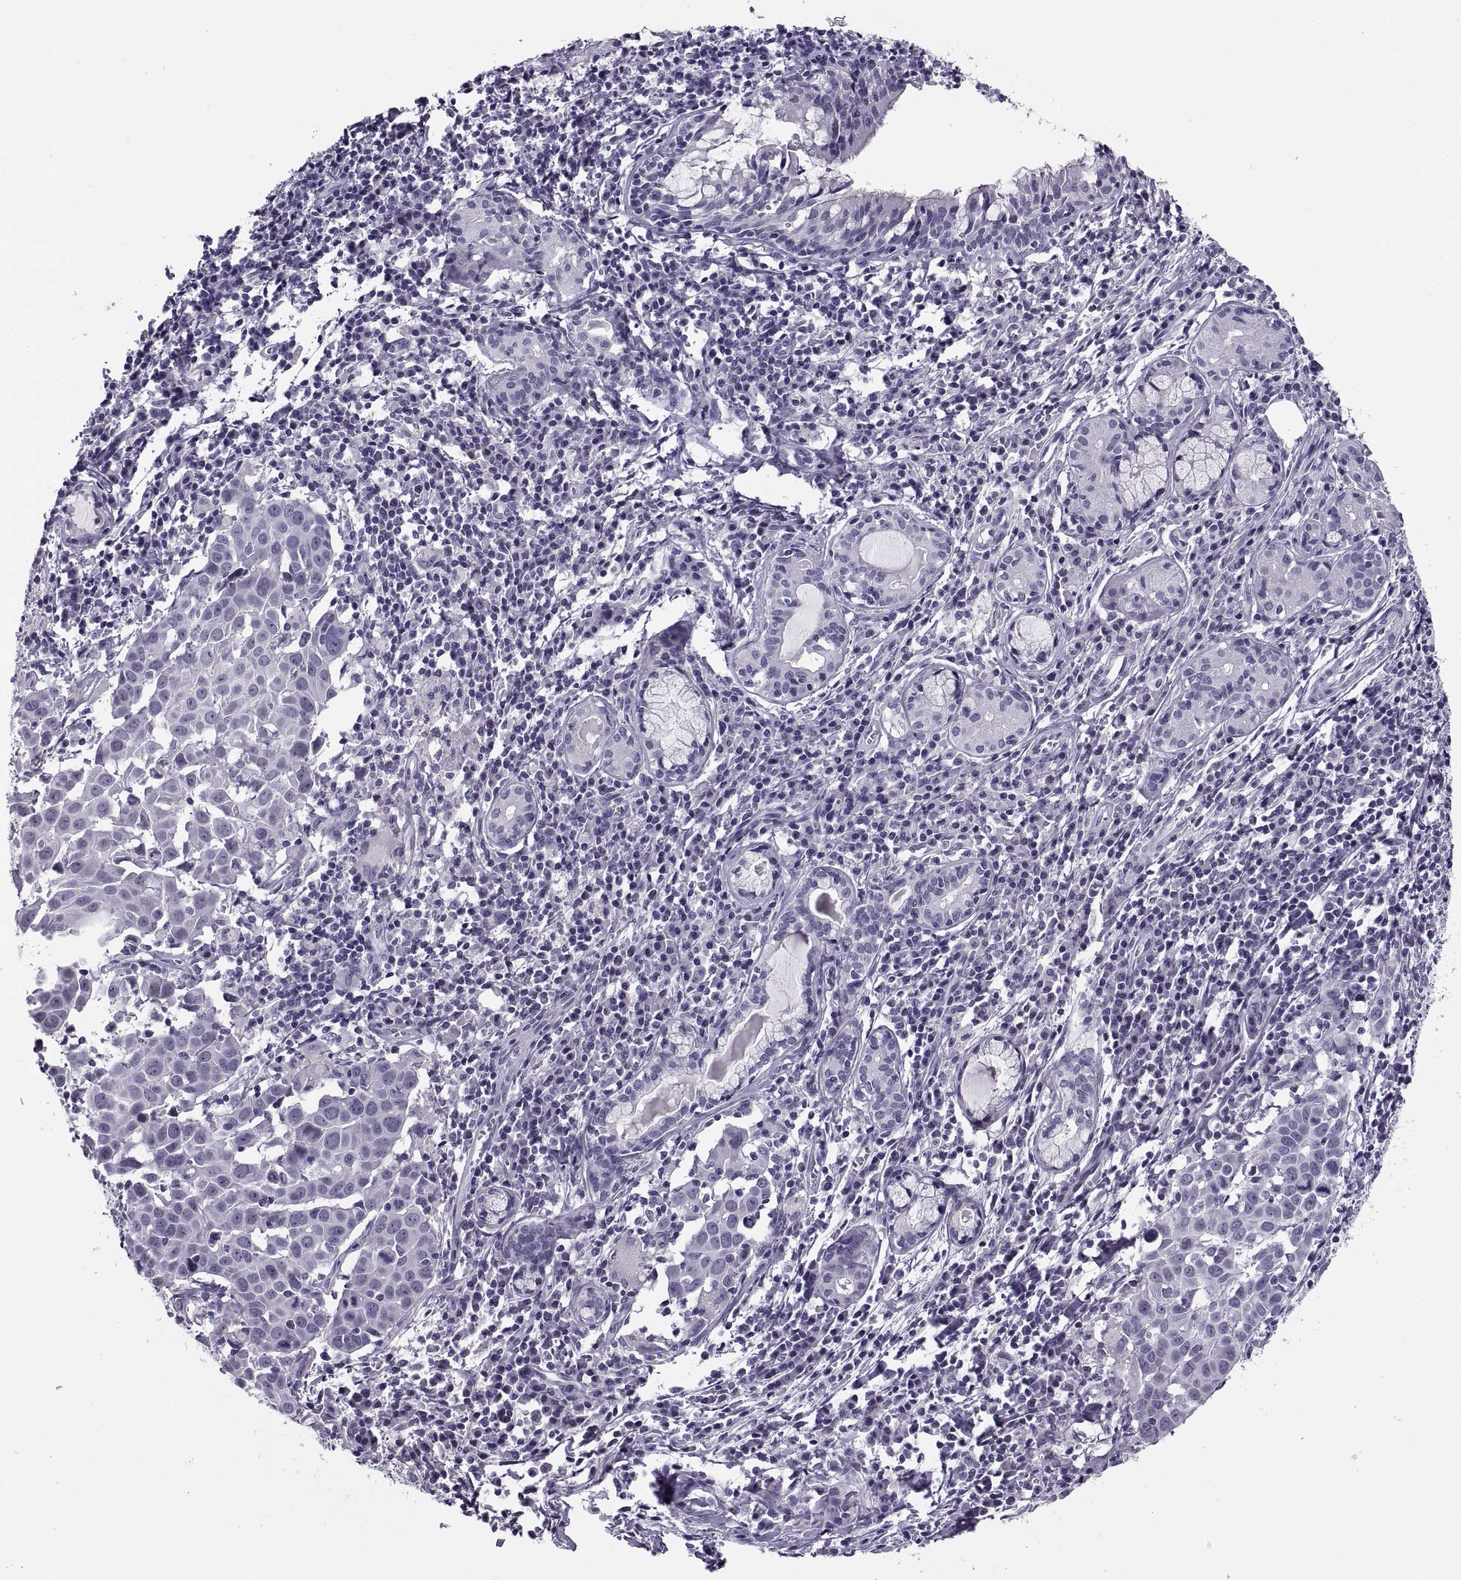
{"staining": {"intensity": "negative", "quantity": "none", "location": "none"}, "tissue": "lung cancer", "cell_type": "Tumor cells", "image_type": "cancer", "snomed": [{"axis": "morphology", "description": "Squamous cell carcinoma, NOS"}, {"axis": "topography", "description": "Lung"}], "caption": "Immunohistochemistry image of human lung cancer stained for a protein (brown), which reveals no expression in tumor cells.", "gene": "SYNGR4", "patient": {"sex": "male", "age": 57}}